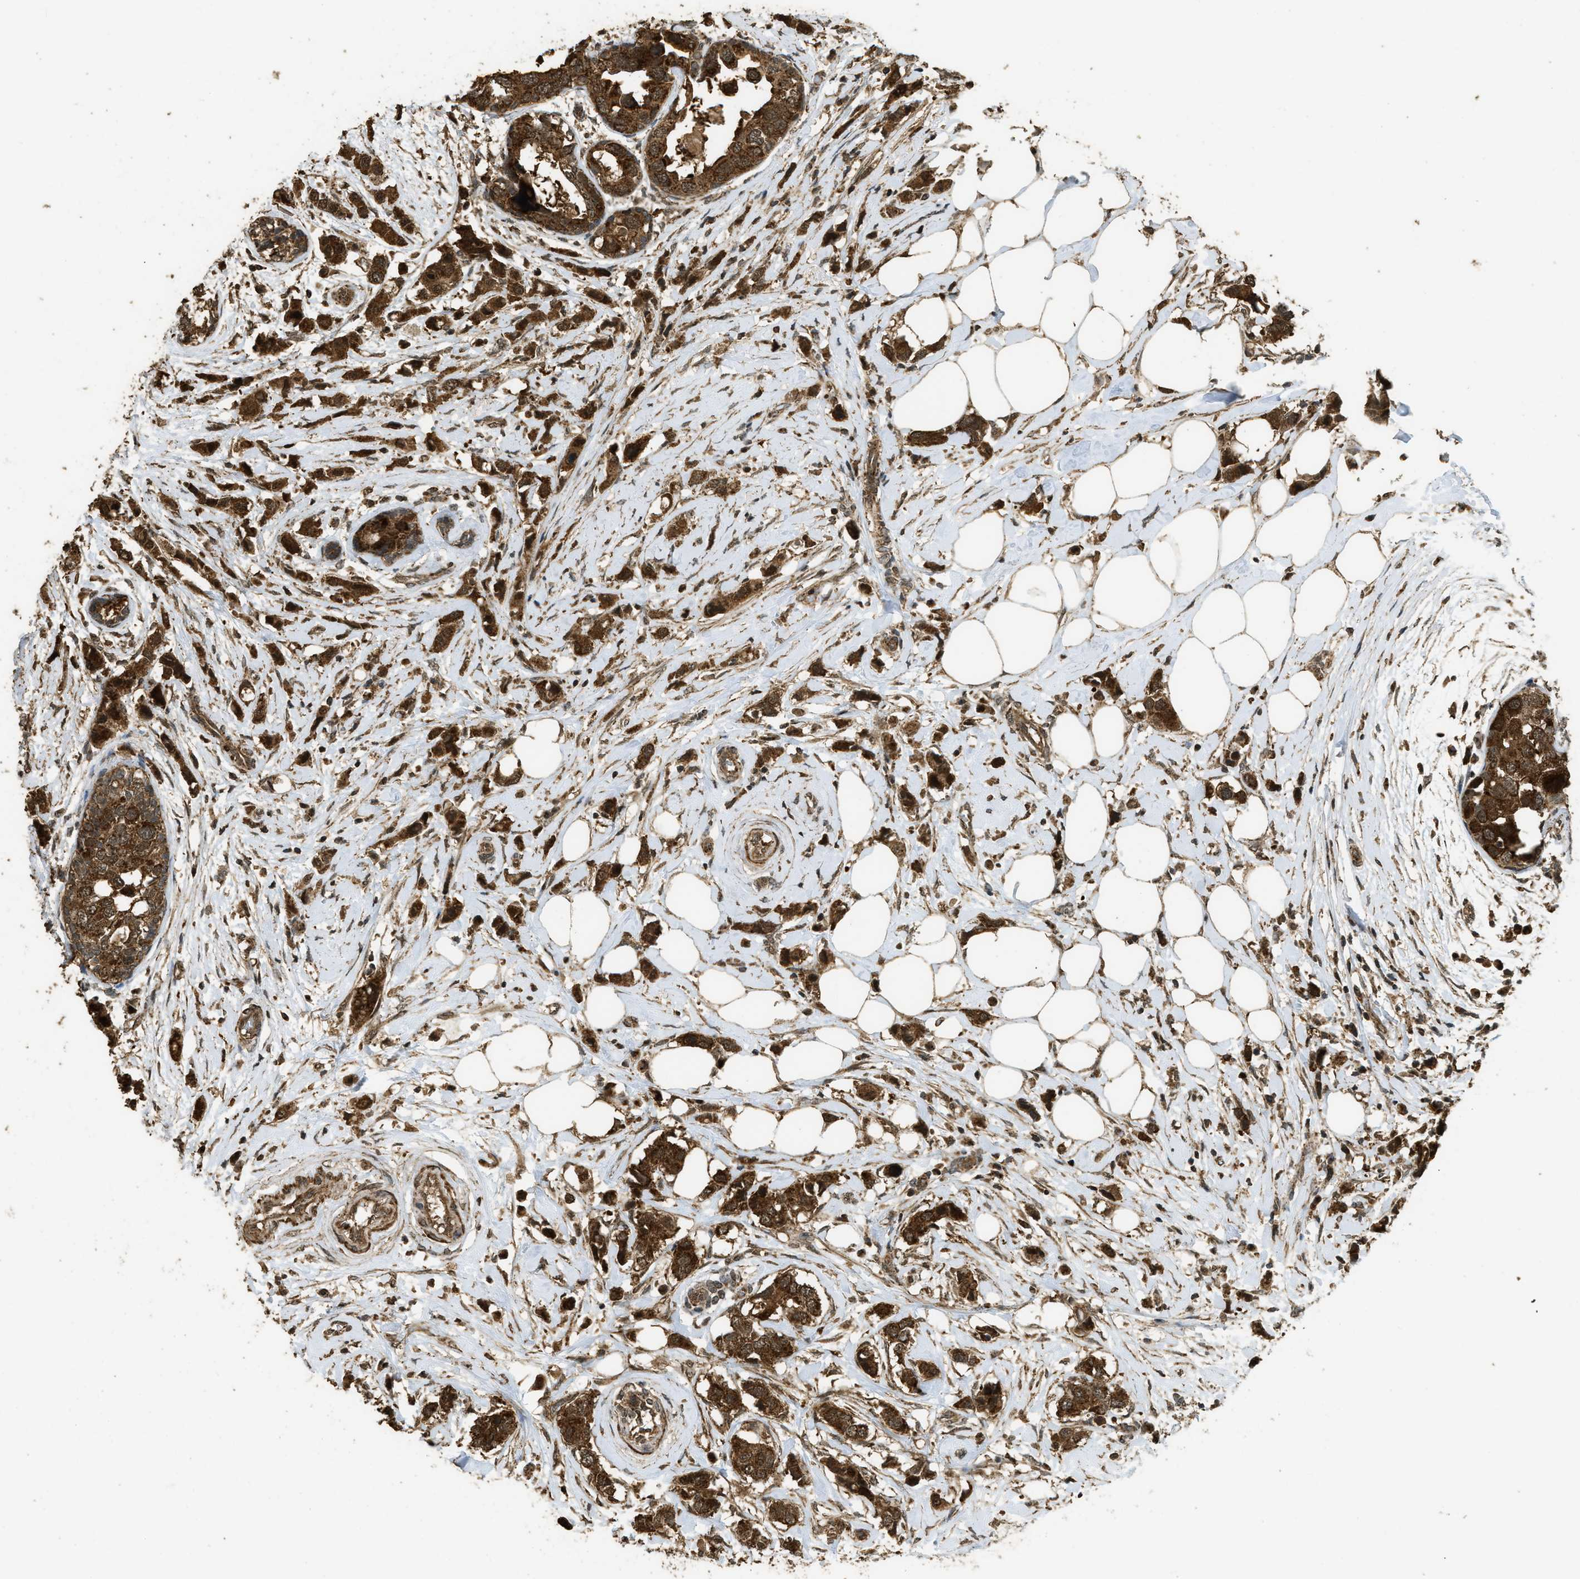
{"staining": {"intensity": "strong", "quantity": ">75%", "location": "cytoplasmic/membranous"}, "tissue": "breast cancer", "cell_type": "Tumor cells", "image_type": "cancer", "snomed": [{"axis": "morphology", "description": "Normal tissue, NOS"}, {"axis": "morphology", "description": "Duct carcinoma"}, {"axis": "topography", "description": "Breast"}], "caption": "Tumor cells exhibit high levels of strong cytoplasmic/membranous expression in about >75% of cells in human breast cancer. The protein is shown in brown color, while the nuclei are stained blue.", "gene": "CTPS1", "patient": {"sex": "female", "age": 50}}